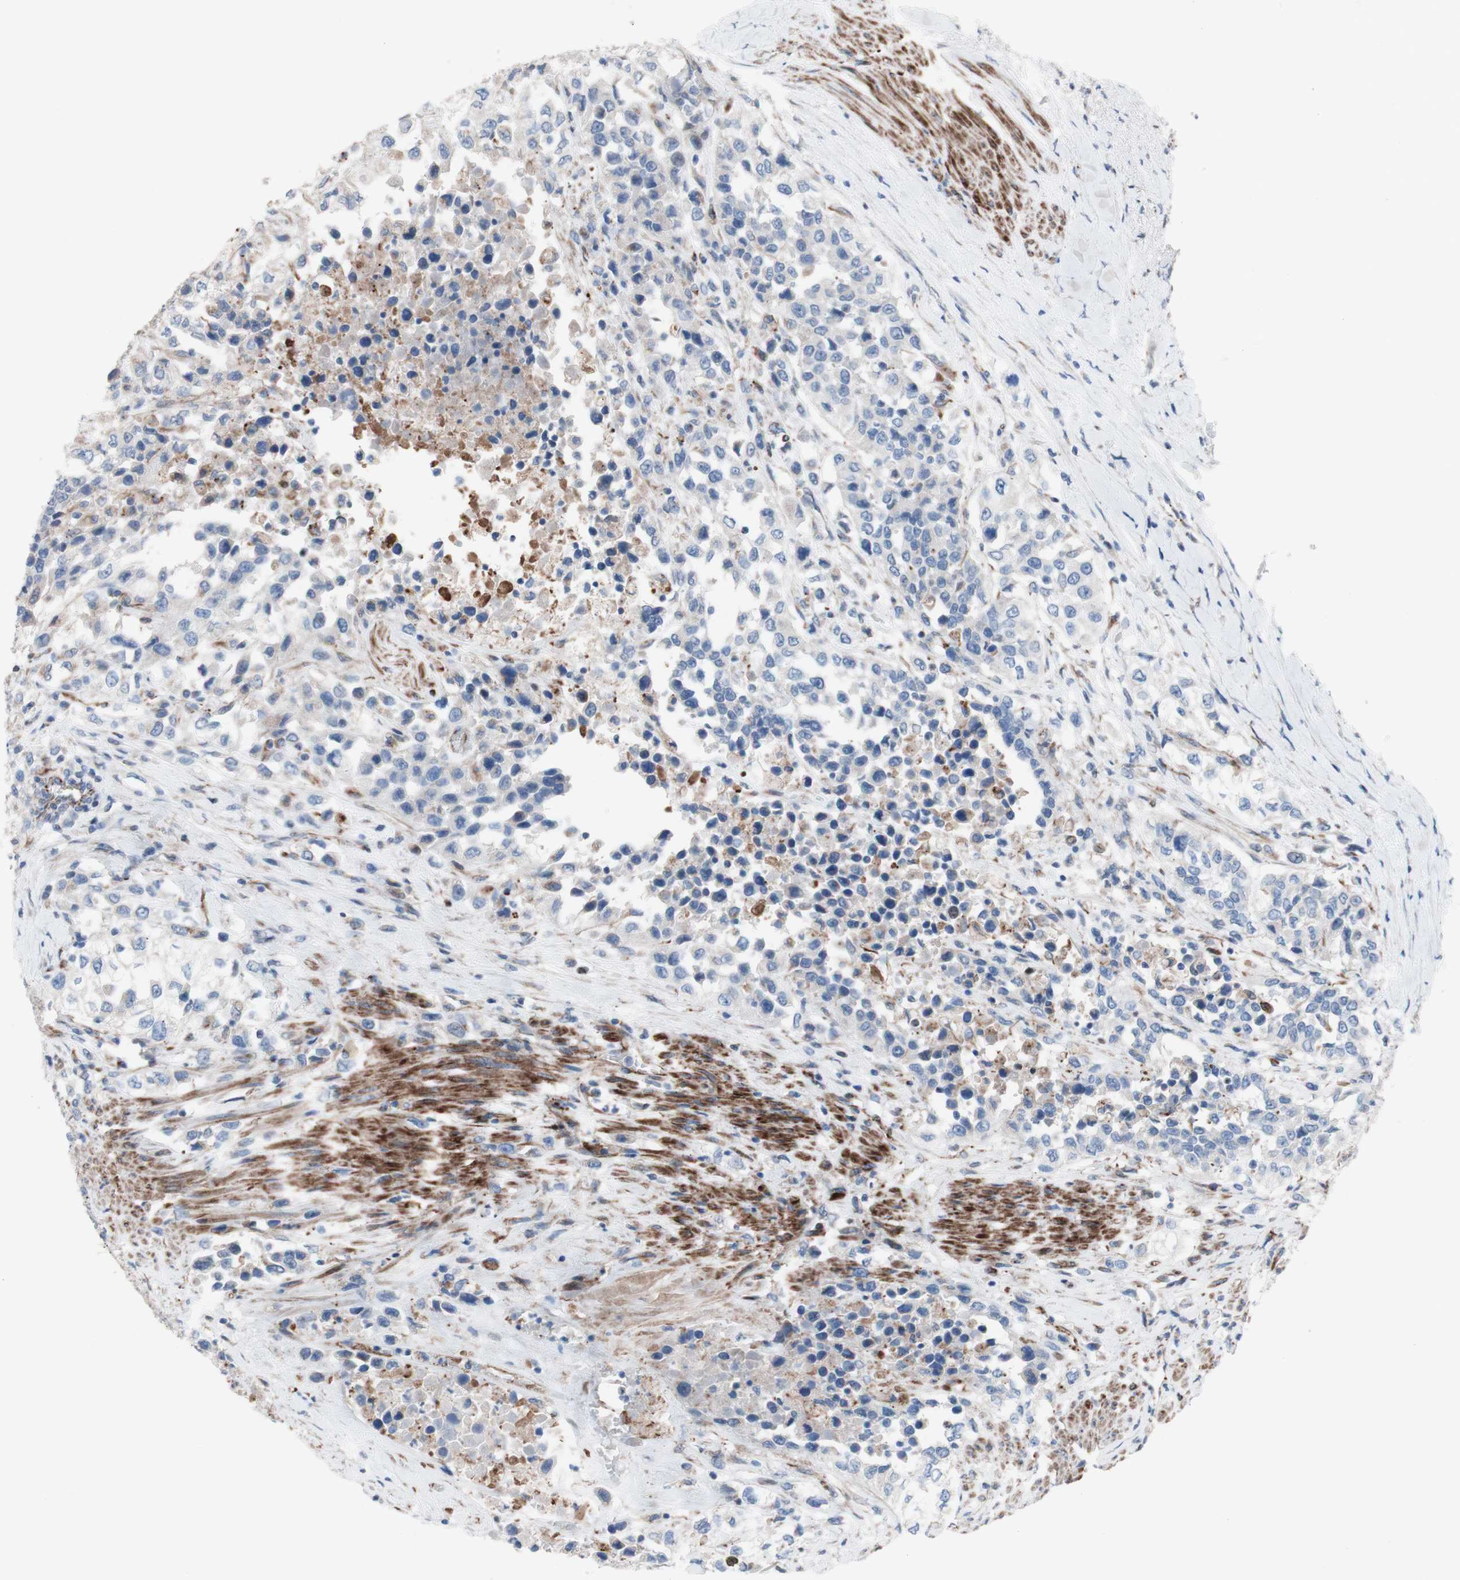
{"staining": {"intensity": "weak", "quantity": "<25%", "location": "cytoplasmic/membranous"}, "tissue": "urothelial cancer", "cell_type": "Tumor cells", "image_type": "cancer", "snomed": [{"axis": "morphology", "description": "Urothelial carcinoma, High grade"}, {"axis": "topography", "description": "Urinary bladder"}], "caption": "This is an immunohistochemistry photomicrograph of human high-grade urothelial carcinoma. There is no positivity in tumor cells.", "gene": "AGPAT5", "patient": {"sex": "female", "age": 80}}